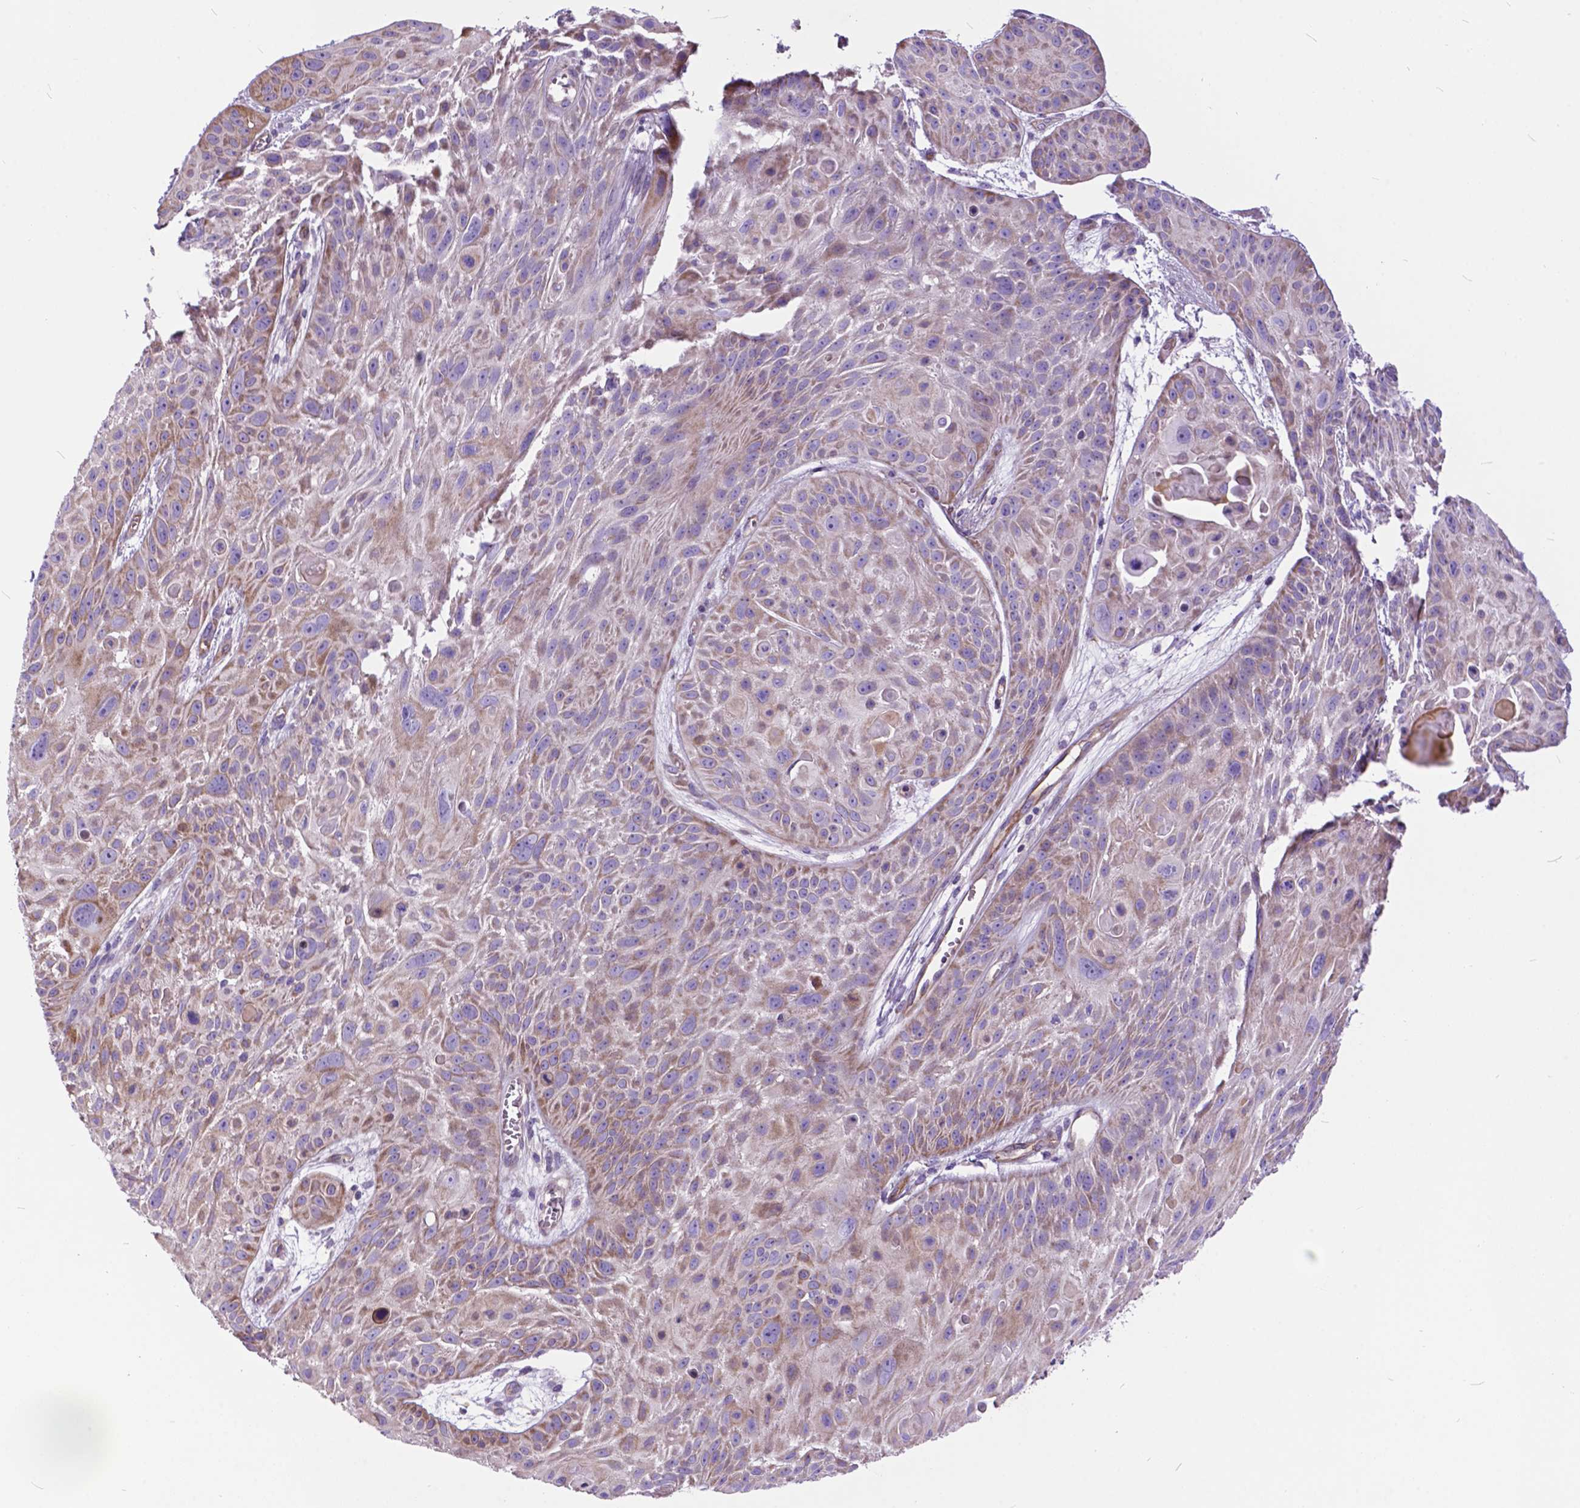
{"staining": {"intensity": "weak", "quantity": "25%-75%", "location": "cytoplasmic/membranous"}, "tissue": "skin cancer", "cell_type": "Tumor cells", "image_type": "cancer", "snomed": [{"axis": "morphology", "description": "Squamous cell carcinoma, NOS"}, {"axis": "topography", "description": "Skin"}, {"axis": "topography", "description": "Anal"}], "caption": "Skin squamous cell carcinoma tissue demonstrates weak cytoplasmic/membranous positivity in about 25%-75% of tumor cells The protein of interest is shown in brown color, while the nuclei are stained blue.", "gene": "FLT4", "patient": {"sex": "female", "age": 75}}